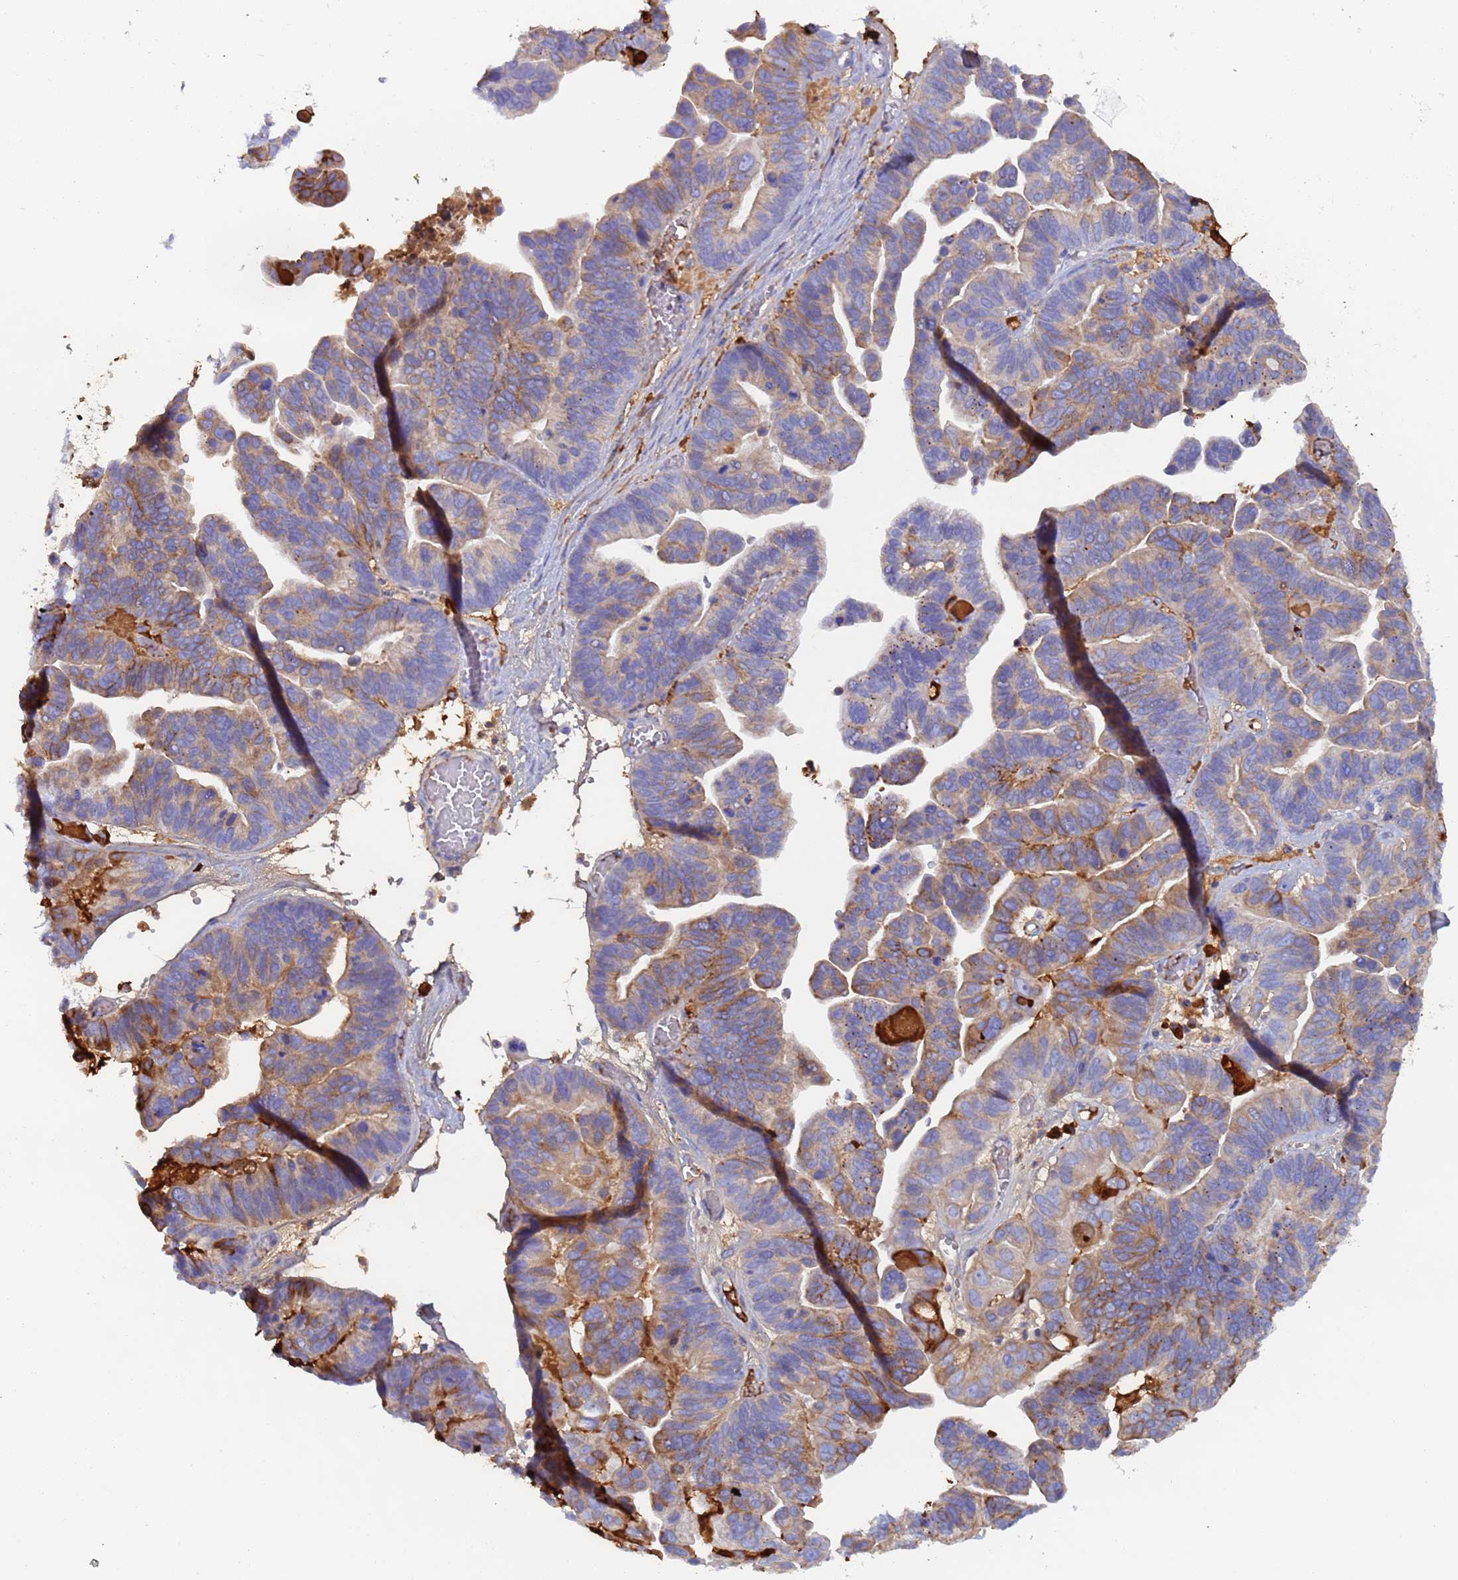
{"staining": {"intensity": "moderate", "quantity": "<25%", "location": "cytoplasmic/membranous"}, "tissue": "ovarian cancer", "cell_type": "Tumor cells", "image_type": "cancer", "snomed": [{"axis": "morphology", "description": "Cystadenocarcinoma, serous, NOS"}, {"axis": "topography", "description": "Ovary"}], "caption": "A photomicrograph of ovarian cancer (serous cystadenocarcinoma) stained for a protein exhibits moderate cytoplasmic/membranous brown staining in tumor cells. (brown staining indicates protein expression, while blue staining denotes nuclei).", "gene": "CYSLTR2", "patient": {"sex": "female", "age": 56}}